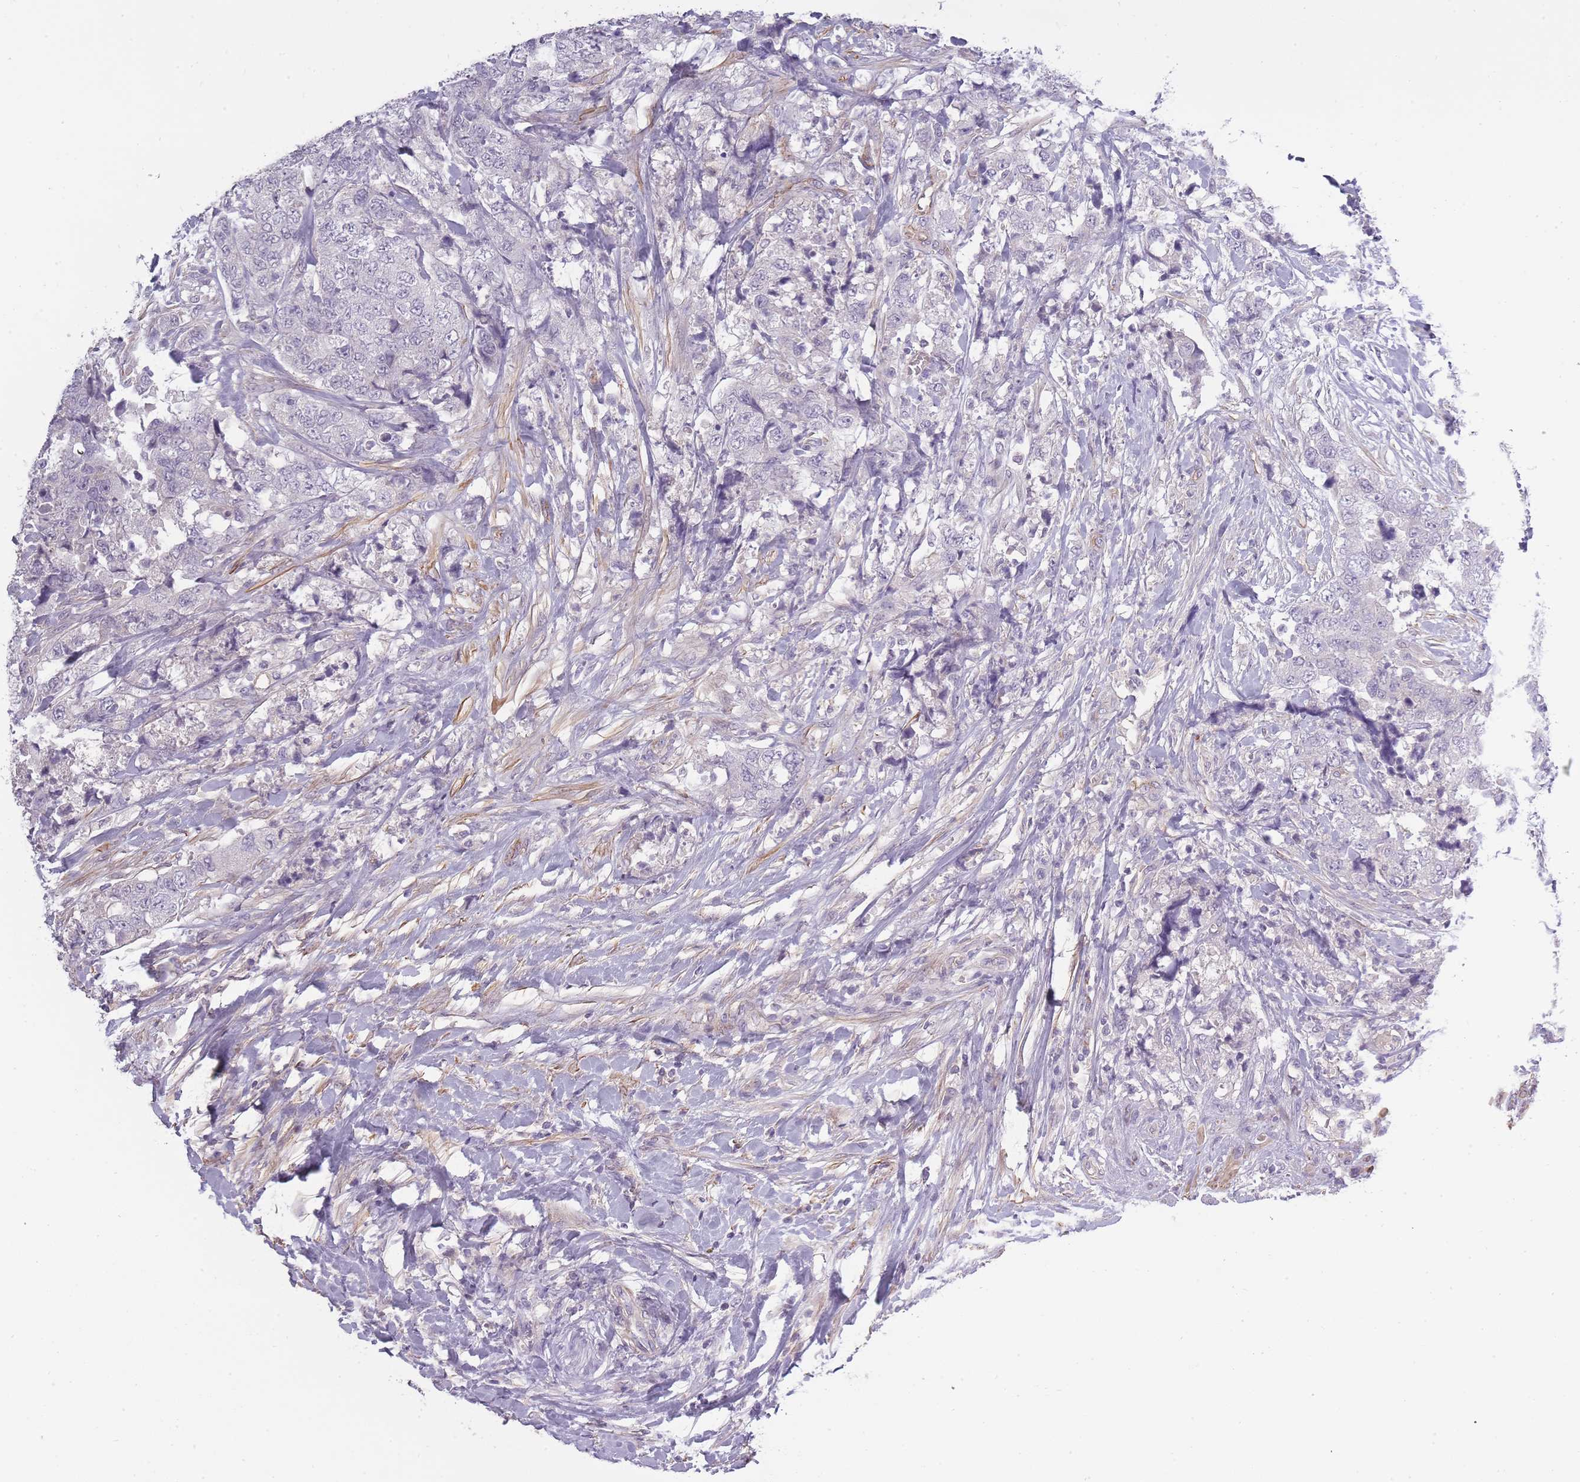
{"staining": {"intensity": "negative", "quantity": "none", "location": "none"}, "tissue": "urothelial cancer", "cell_type": "Tumor cells", "image_type": "cancer", "snomed": [{"axis": "morphology", "description": "Urothelial carcinoma, High grade"}, {"axis": "topography", "description": "Urinary bladder"}], "caption": "This photomicrograph is of urothelial cancer stained with immunohistochemistry to label a protein in brown with the nuclei are counter-stained blue. There is no positivity in tumor cells.", "gene": "SLC8A2", "patient": {"sex": "female", "age": 78}}